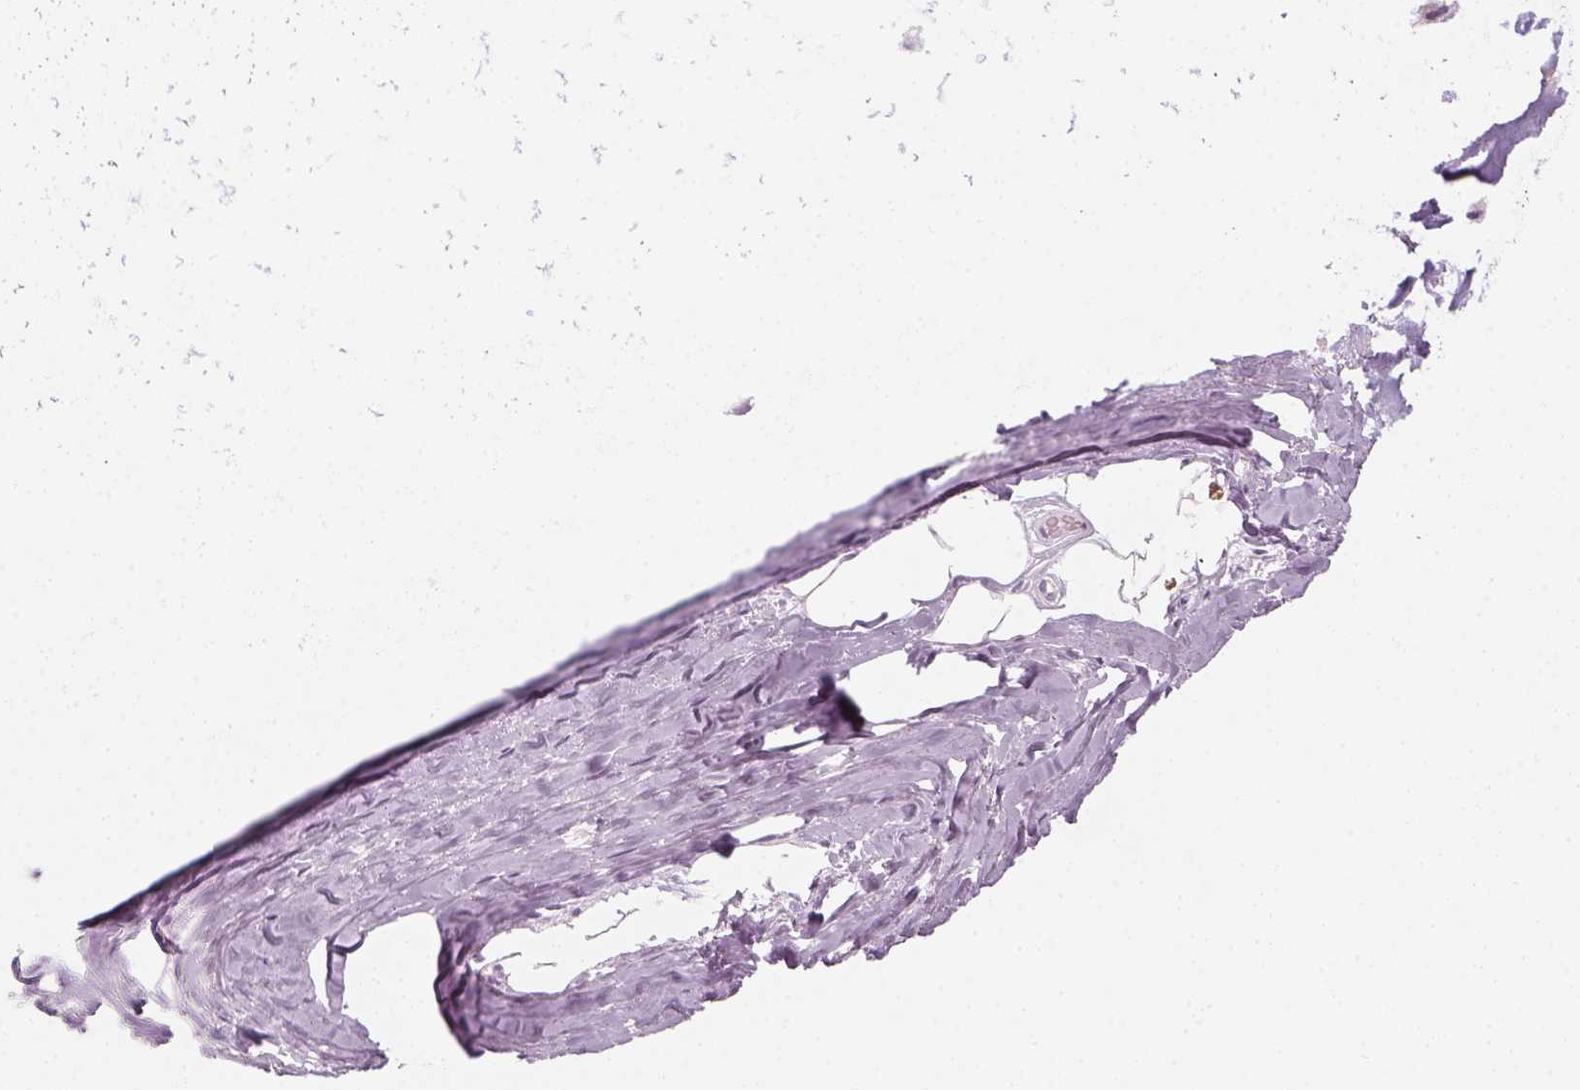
{"staining": {"intensity": "negative", "quantity": "none", "location": "none"}, "tissue": "adipose tissue", "cell_type": "Adipocytes", "image_type": "normal", "snomed": [{"axis": "morphology", "description": "Normal tissue, NOS"}, {"axis": "topography", "description": "Cartilage tissue"}], "caption": "DAB (3,3'-diaminobenzidine) immunohistochemical staining of unremarkable human adipose tissue shows no significant positivity in adipocytes.", "gene": "PRAME", "patient": {"sex": "male", "age": 57}}